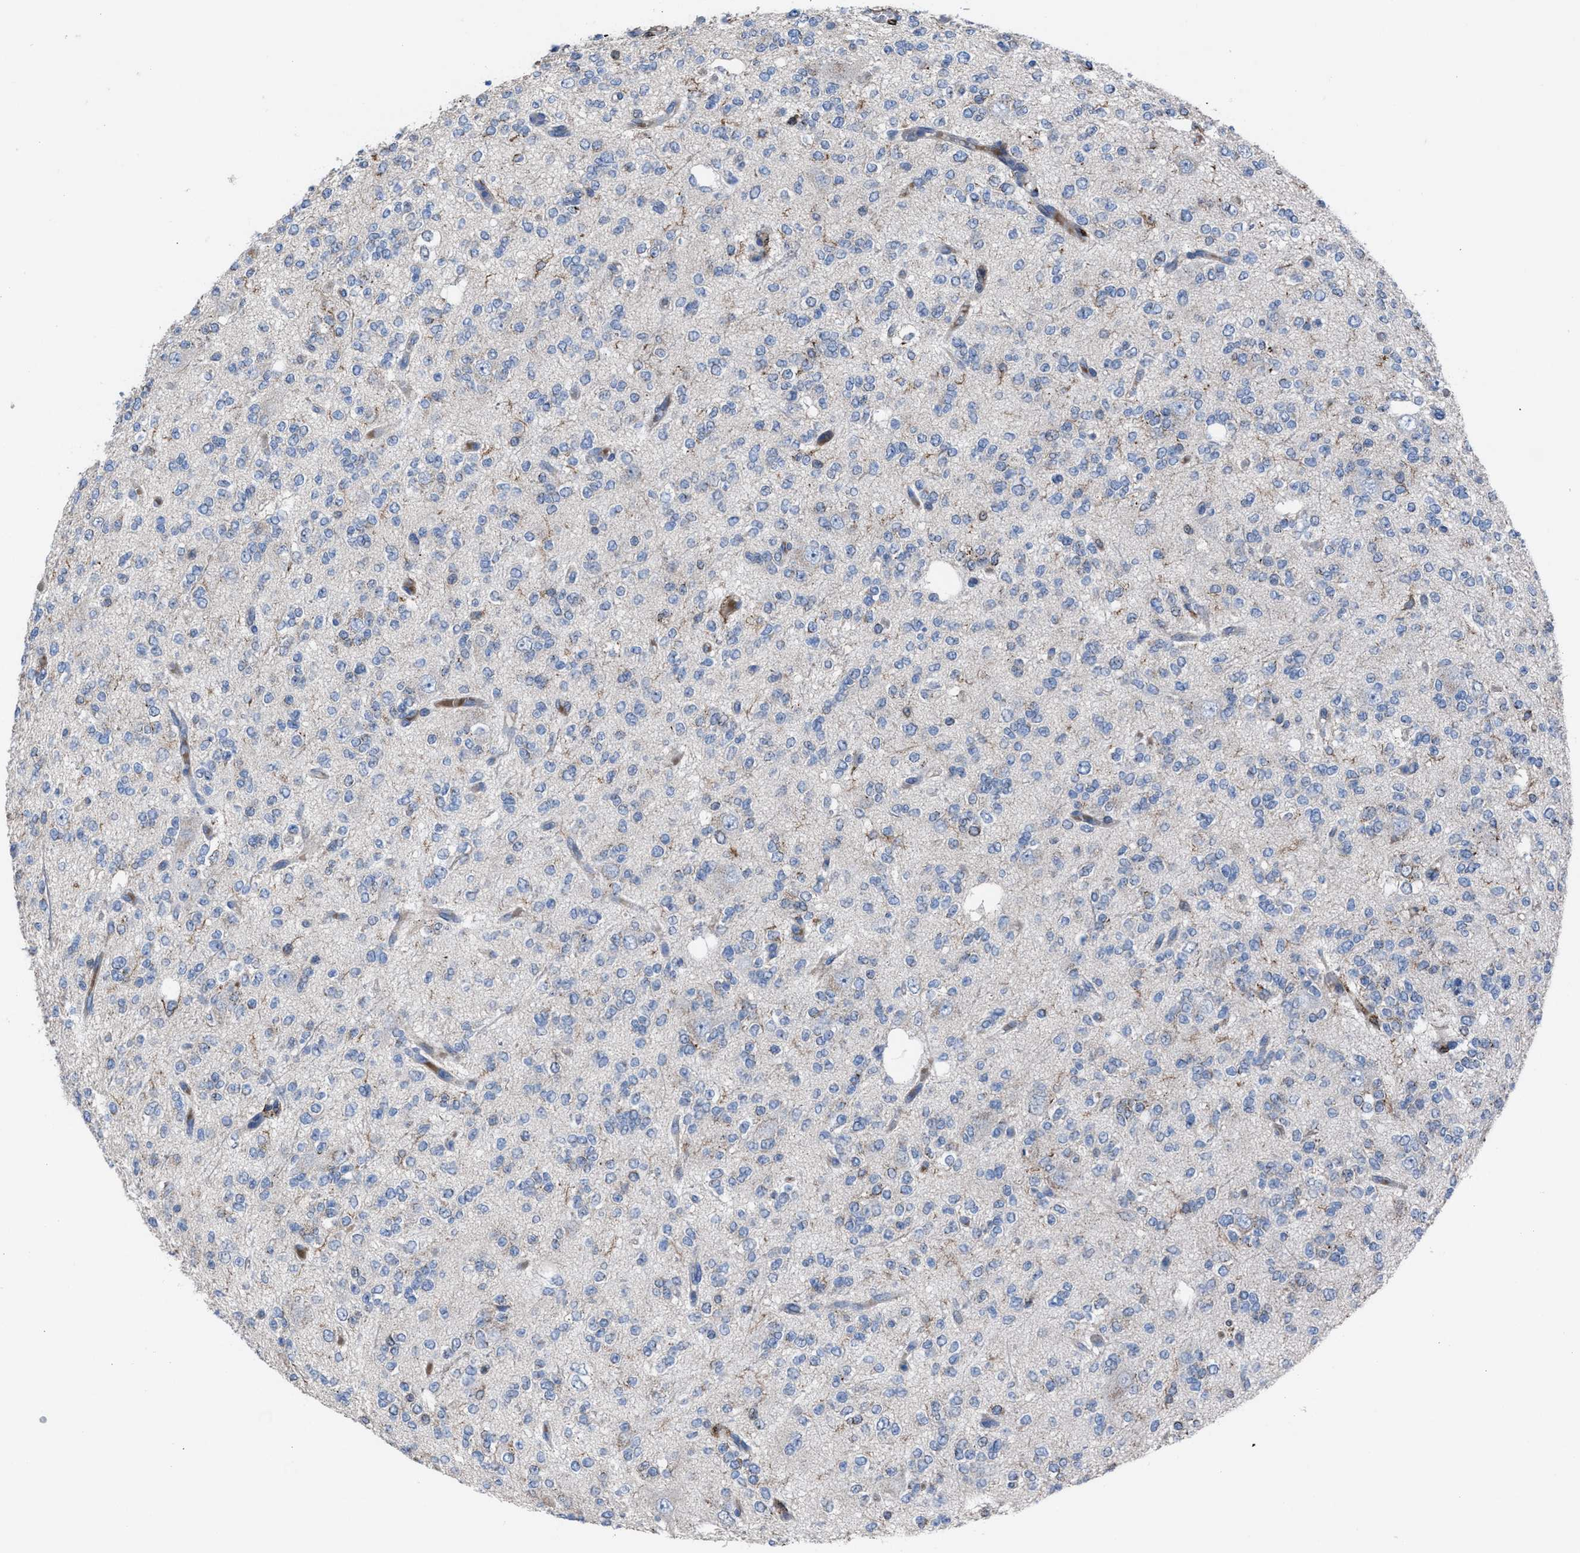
{"staining": {"intensity": "weak", "quantity": "<25%", "location": "cytoplasmic/membranous"}, "tissue": "glioma", "cell_type": "Tumor cells", "image_type": "cancer", "snomed": [{"axis": "morphology", "description": "Glioma, malignant, Low grade"}, {"axis": "topography", "description": "Brain"}], "caption": "DAB immunohistochemical staining of human glioma displays no significant positivity in tumor cells.", "gene": "SLC47A1", "patient": {"sex": "male", "age": 38}}